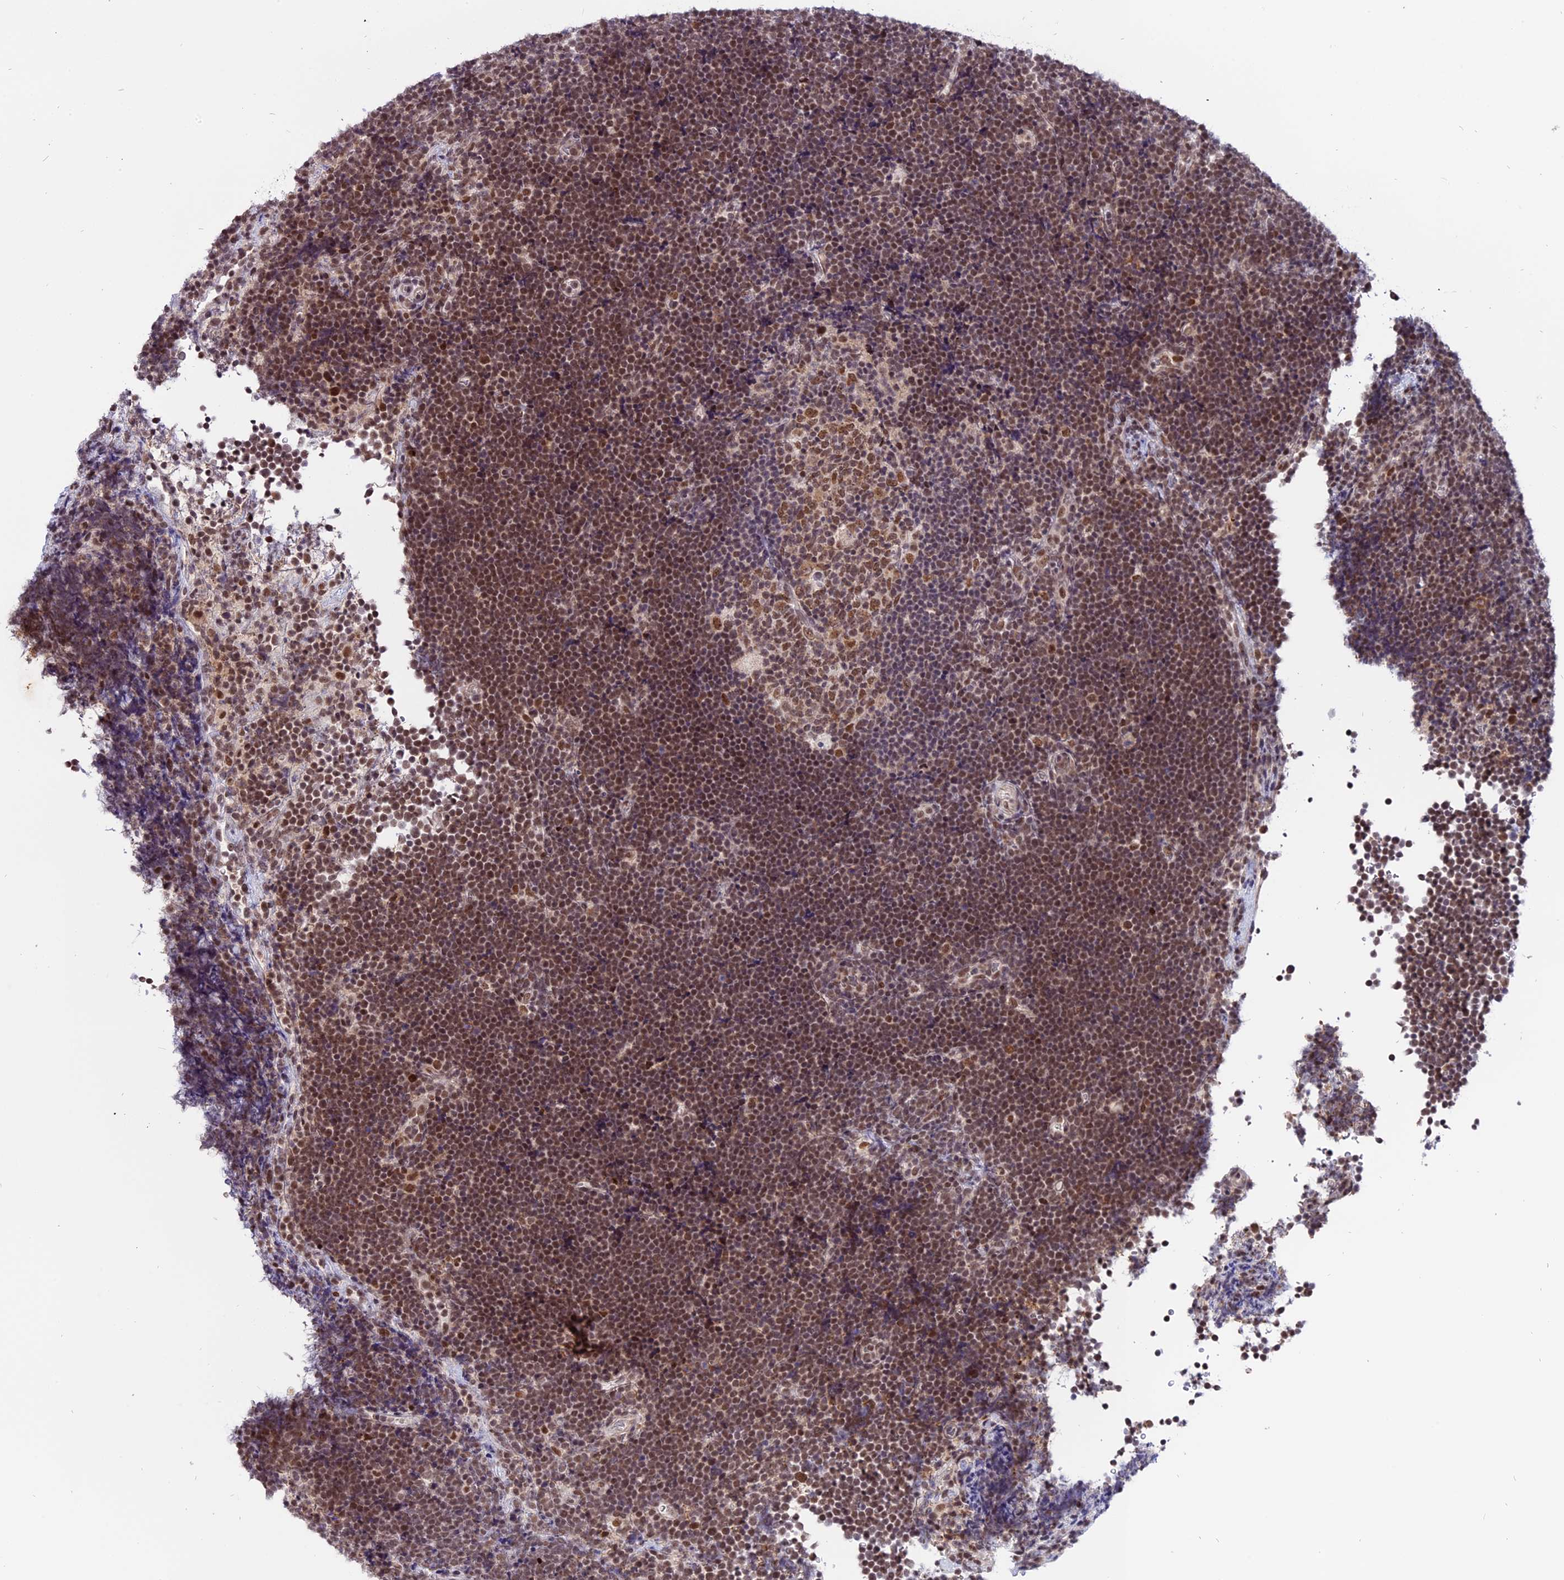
{"staining": {"intensity": "moderate", "quantity": ">75%", "location": "nuclear"}, "tissue": "lymphoma", "cell_type": "Tumor cells", "image_type": "cancer", "snomed": [{"axis": "morphology", "description": "Malignant lymphoma, non-Hodgkin's type, High grade"}, {"axis": "topography", "description": "Lymph node"}], "caption": "Immunohistochemical staining of human high-grade malignant lymphoma, non-Hodgkin's type shows medium levels of moderate nuclear protein staining in approximately >75% of tumor cells.", "gene": "TADA3", "patient": {"sex": "male", "age": 13}}